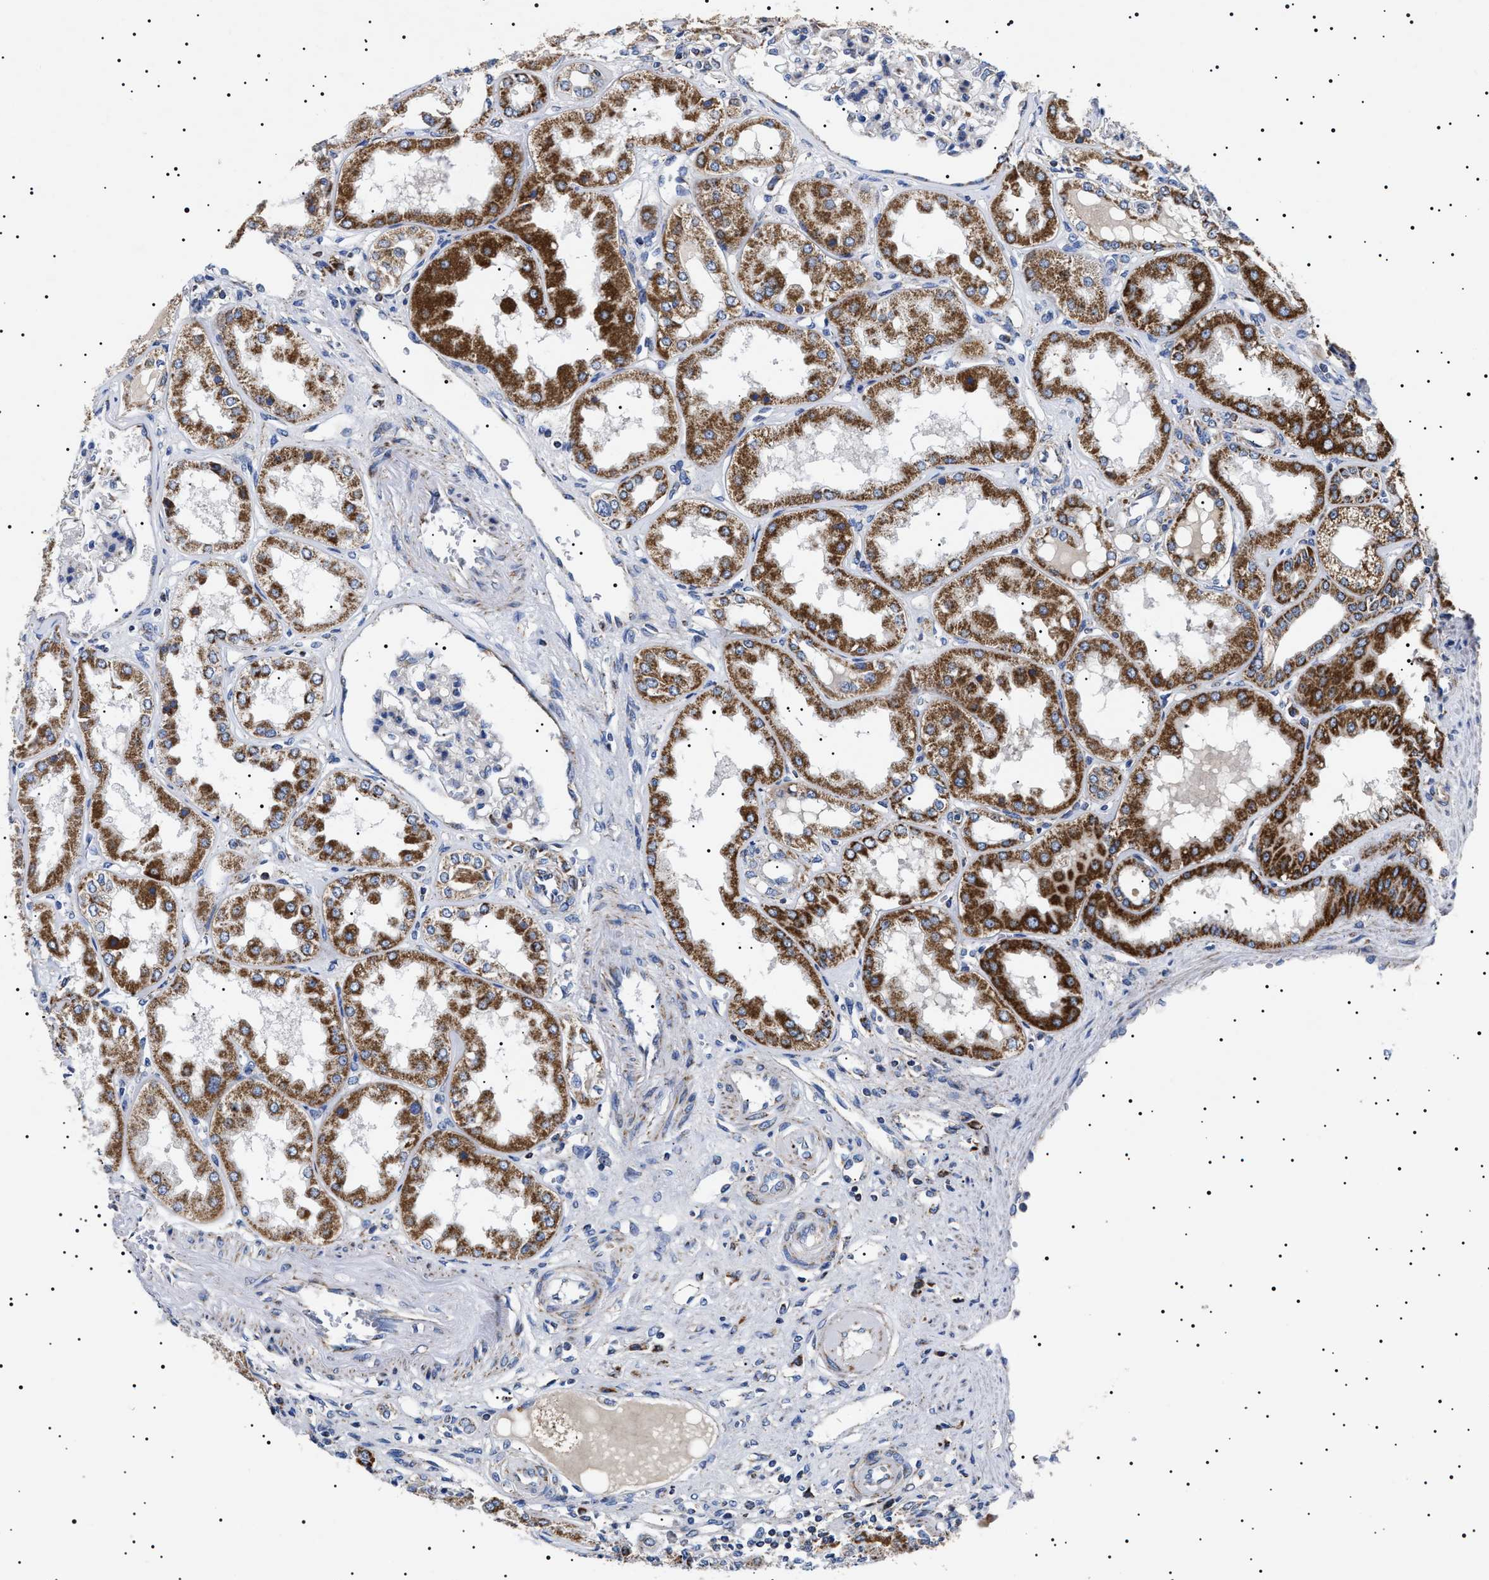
{"staining": {"intensity": "negative", "quantity": "none", "location": "none"}, "tissue": "kidney", "cell_type": "Cells in glomeruli", "image_type": "normal", "snomed": [{"axis": "morphology", "description": "Normal tissue, NOS"}, {"axis": "topography", "description": "Kidney"}], "caption": "Cells in glomeruli are negative for protein expression in normal human kidney. Nuclei are stained in blue.", "gene": "CHRDL2", "patient": {"sex": "female", "age": 56}}